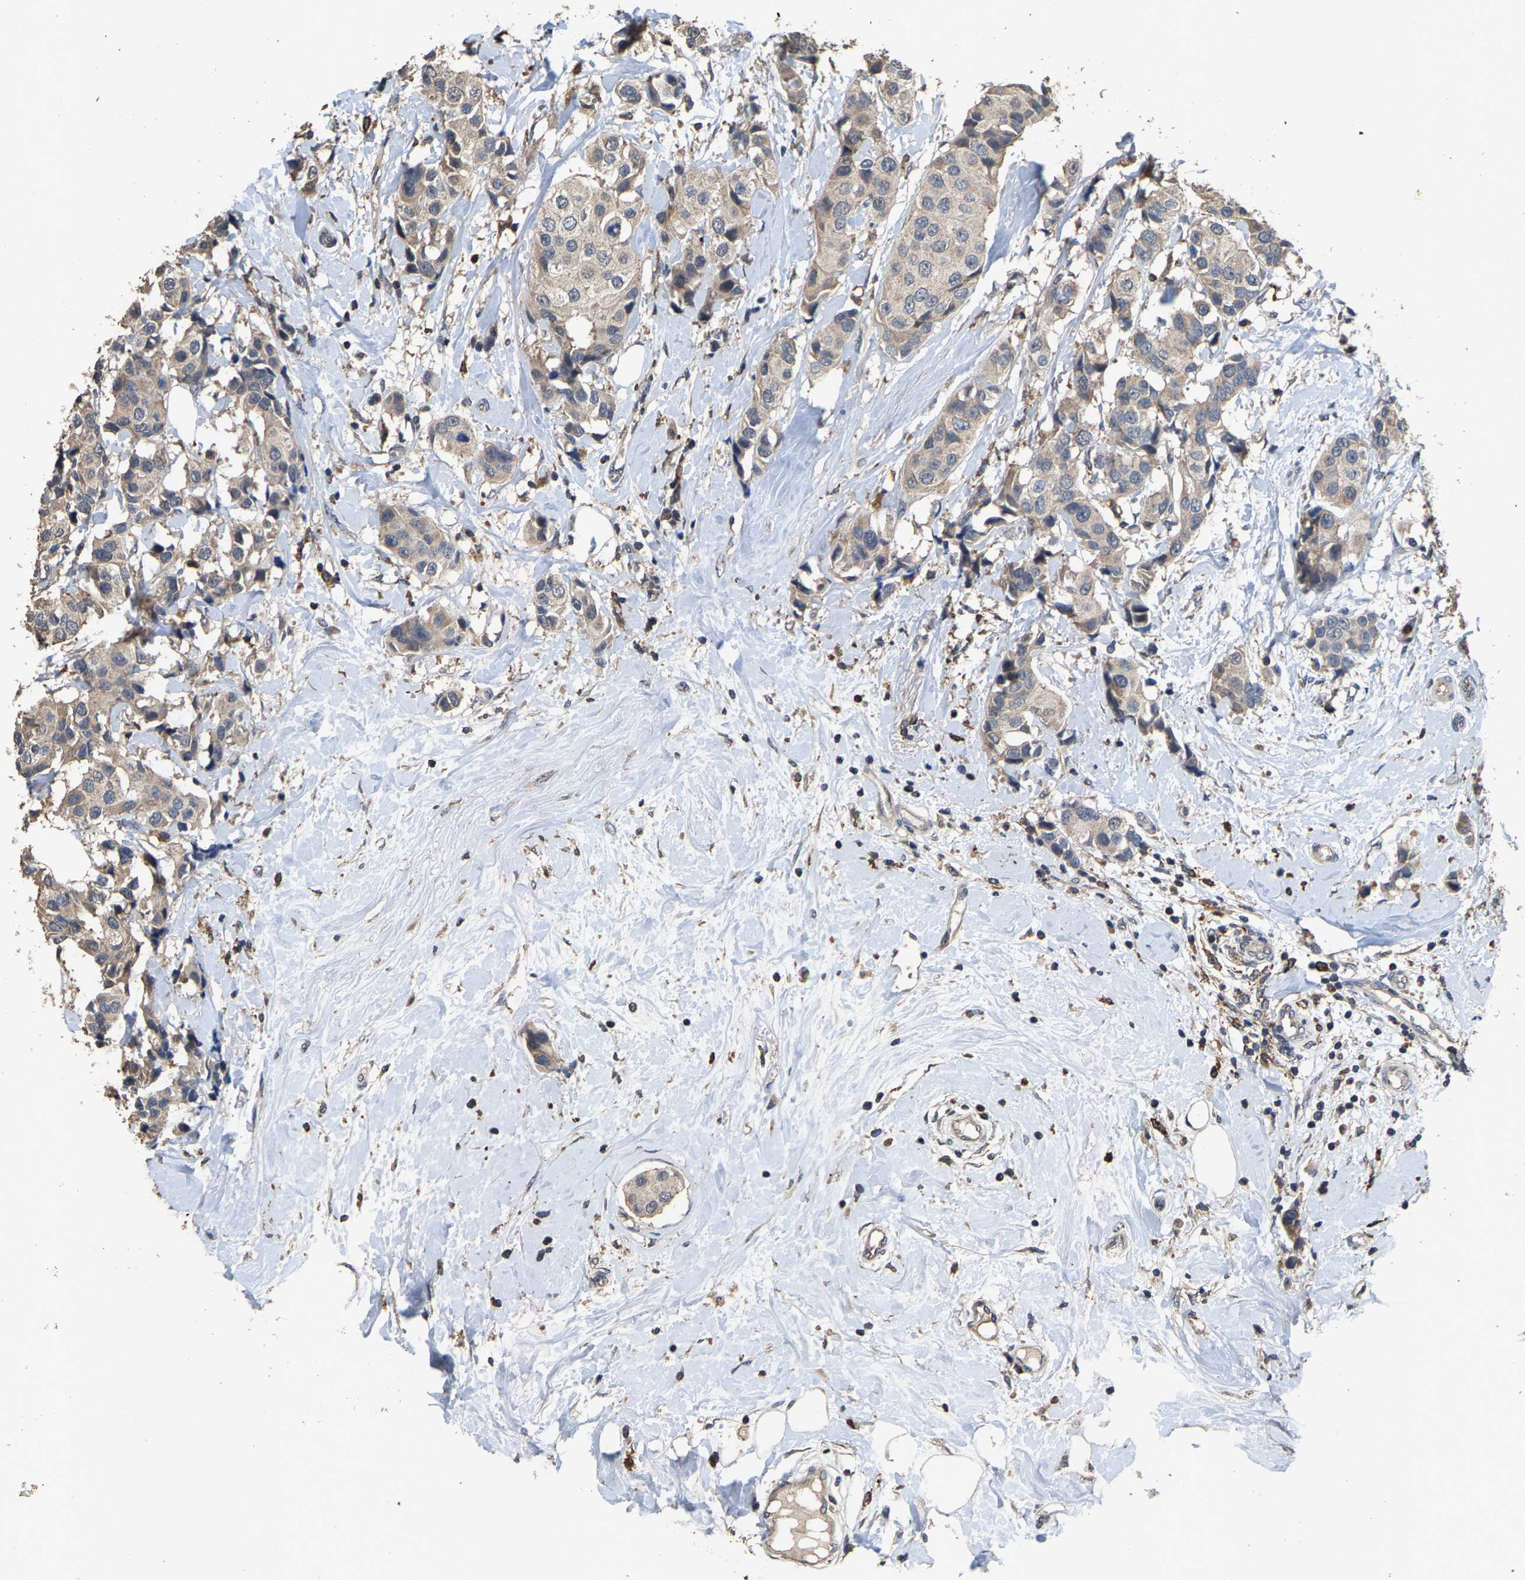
{"staining": {"intensity": "negative", "quantity": "none", "location": "none"}, "tissue": "breast cancer", "cell_type": "Tumor cells", "image_type": "cancer", "snomed": [{"axis": "morphology", "description": "Normal tissue, NOS"}, {"axis": "morphology", "description": "Duct carcinoma"}, {"axis": "topography", "description": "Breast"}], "caption": "Immunohistochemistry (IHC) of human breast cancer (invasive ductal carcinoma) reveals no expression in tumor cells.", "gene": "TDRKH", "patient": {"sex": "female", "age": 39}}